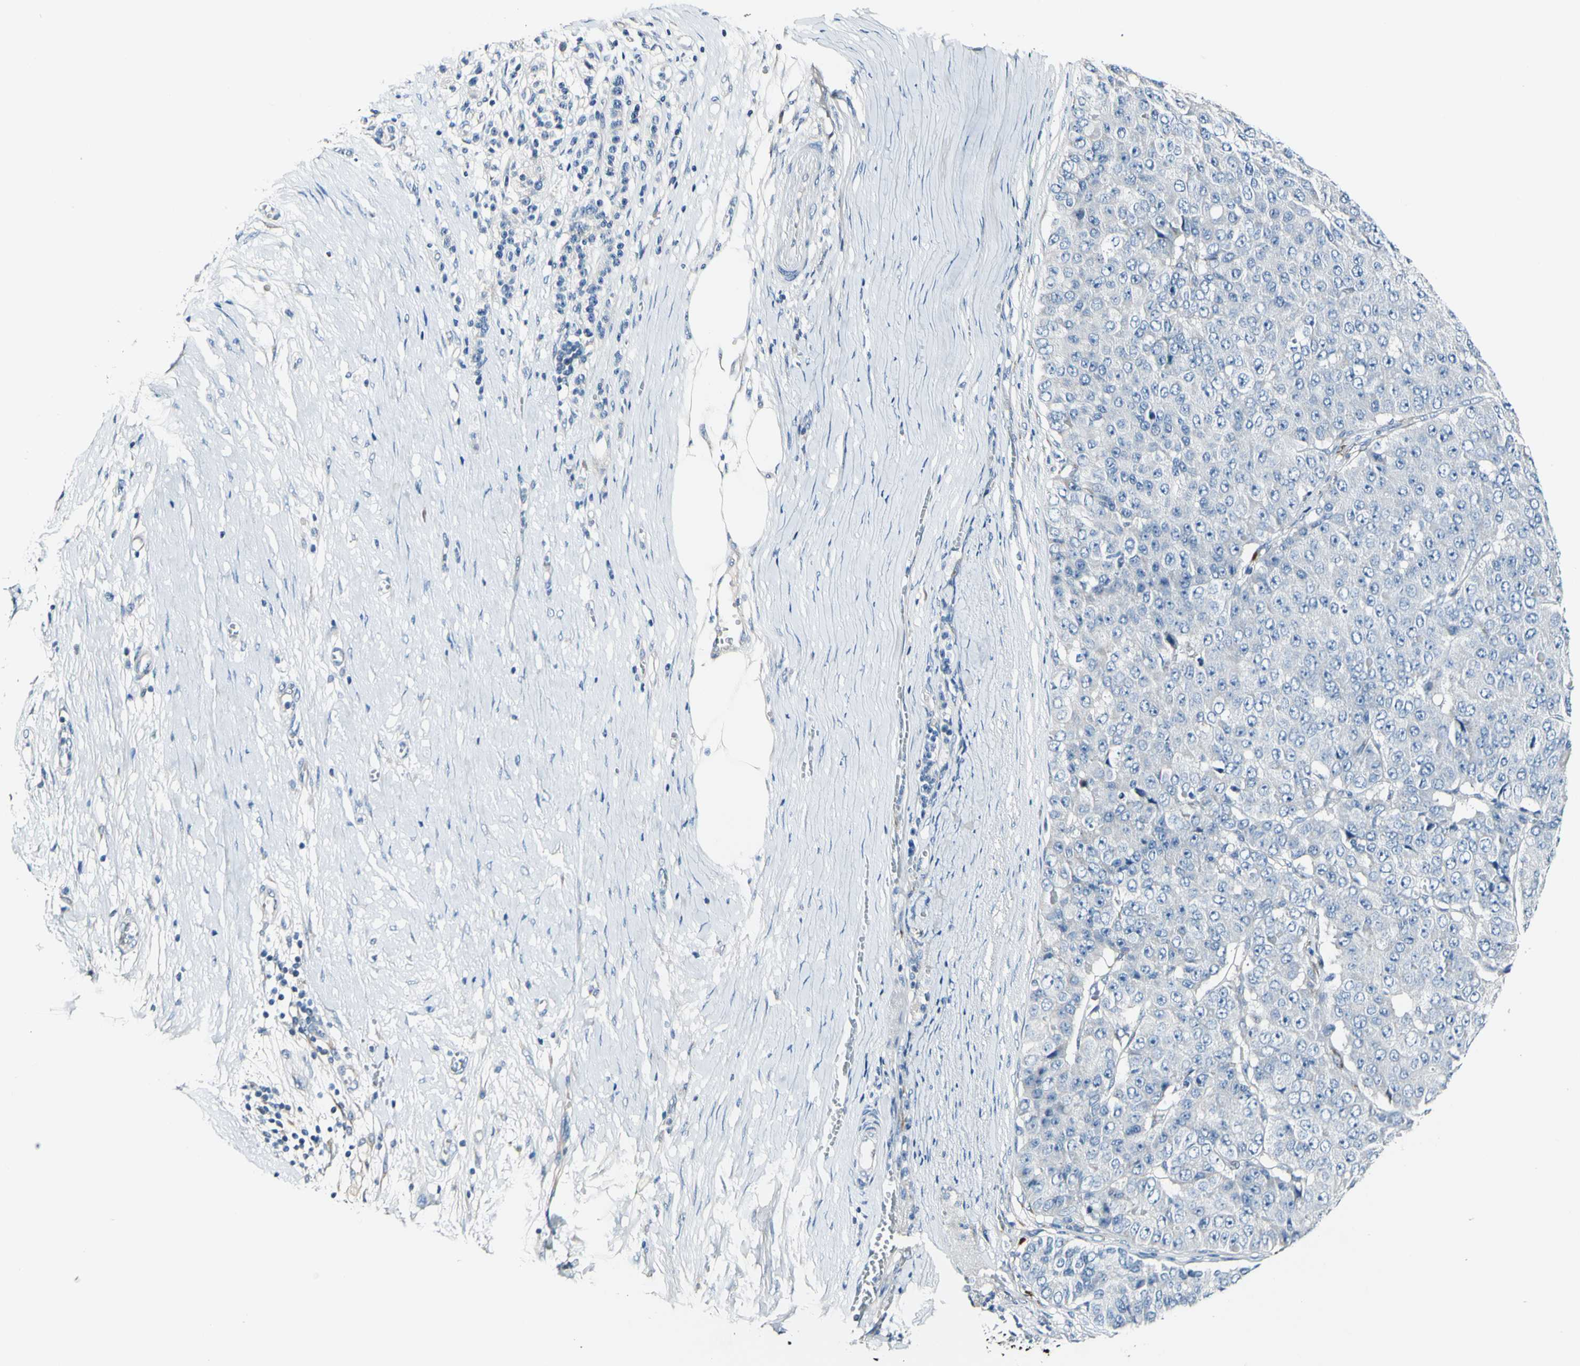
{"staining": {"intensity": "negative", "quantity": "none", "location": "none"}, "tissue": "pancreatic cancer", "cell_type": "Tumor cells", "image_type": "cancer", "snomed": [{"axis": "morphology", "description": "Adenocarcinoma, NOS"}, {"axis": "topography", "description": "Pancreas"}], "caption": "An IHC micrograph of pancreatic cancer (adenocarcinoma) is shown. There is no staining in tumor cells of pancreatic cancer (adenocarcinoma).", "gene": "COL6A3", "patient": {"sex": "male", "age": 50}}